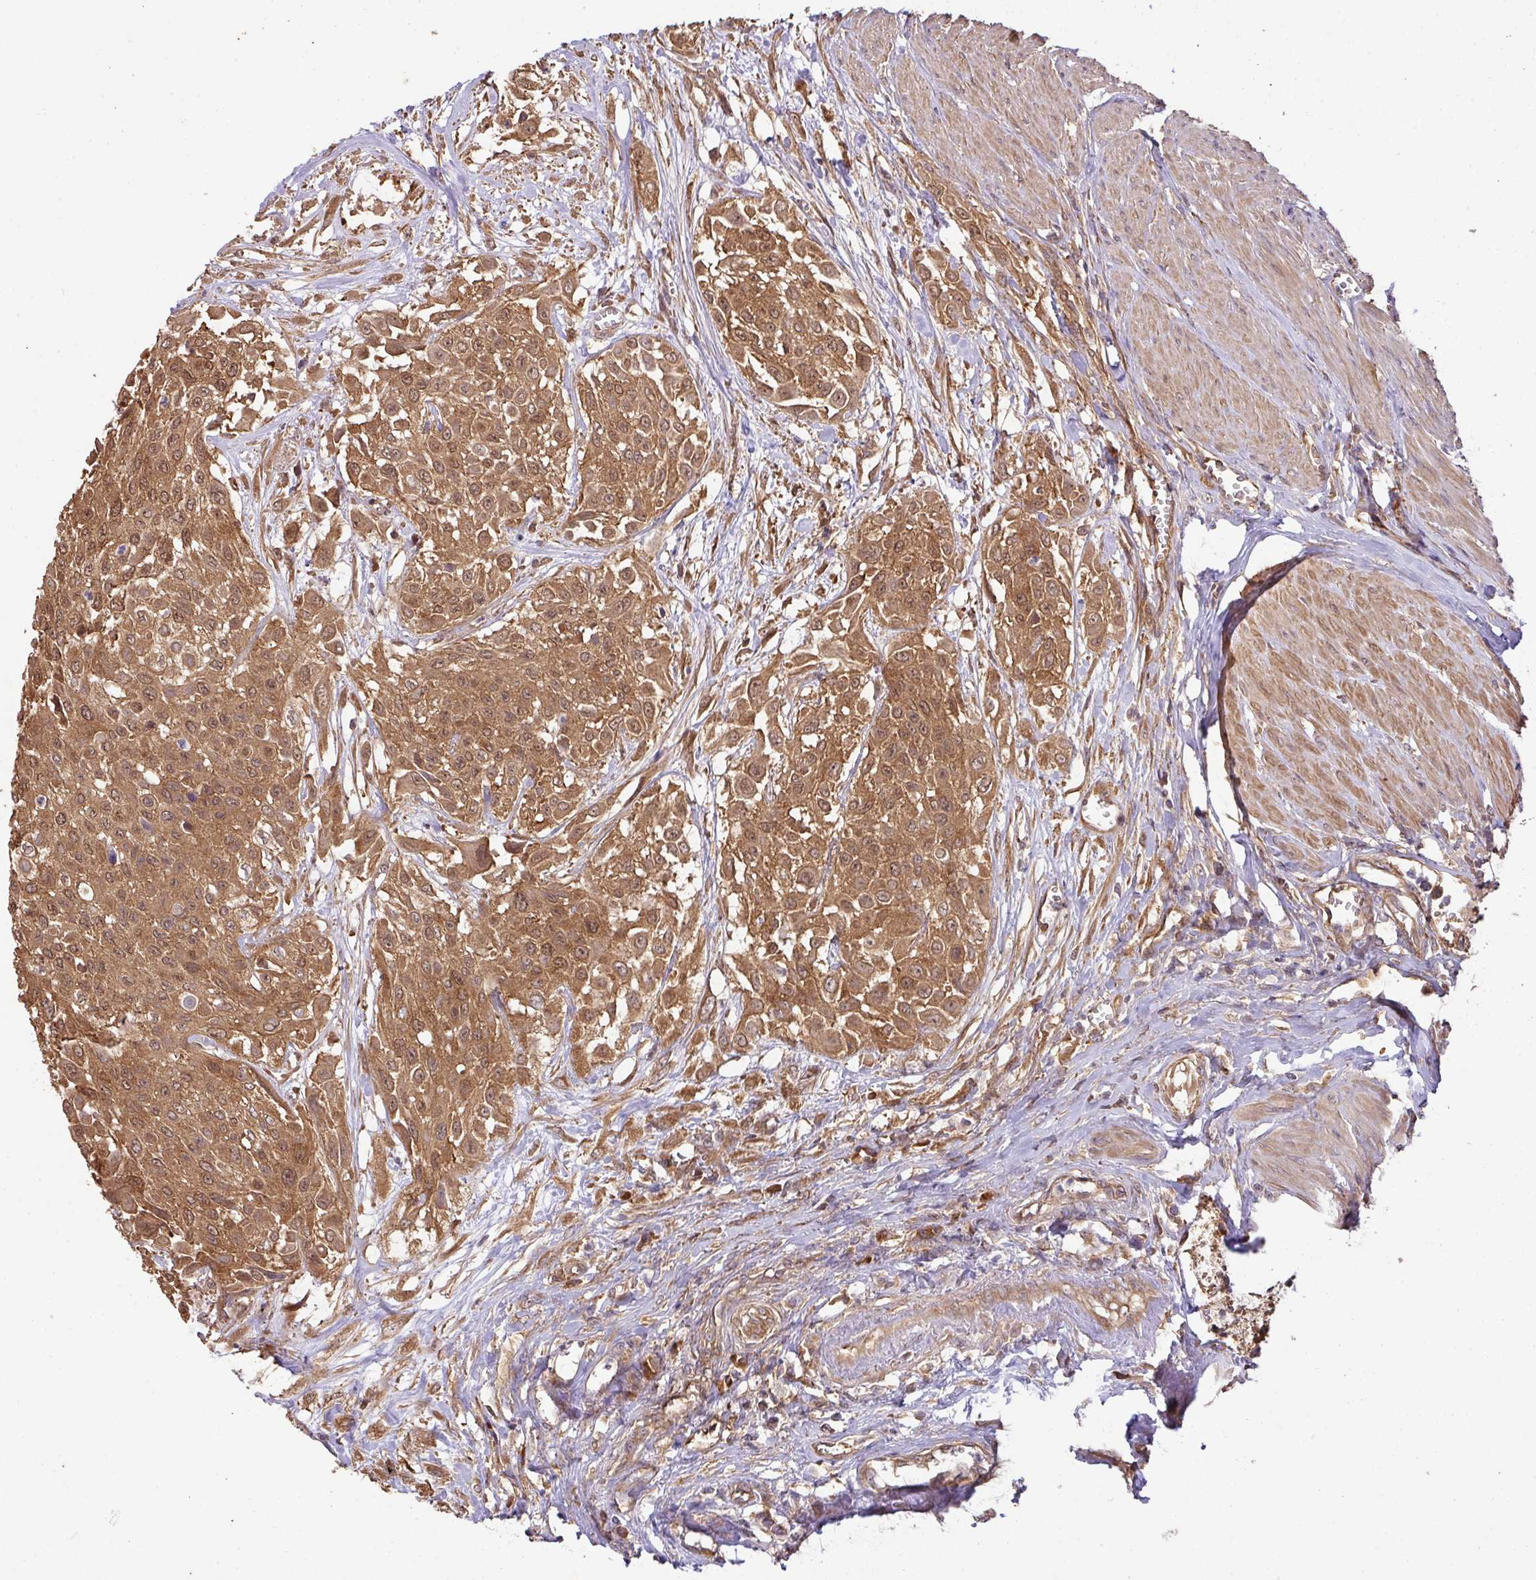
{"staining": {"intensity": "moderate", "quantity": ">75%", "location": "cytoplasmic/membranous,nuclear"}, "tissue": "urothelial cancer", "cell_type": "Tumor cells", "image_type": "cancer", "snomed": [{"axis": "morphology", "description": "Urothelial carcinoma, High grade"}, {"axis": "topography", "description": "Urinary bladder"}], "caption": "IHC (DAB) staining of urothelial cancer shows moderate cytoplasmic/membranous and nuclear protein positivity in approximately >75% of tumor cells.", "gene": "GSPT1", "patient": {"sex": "male", "age": 57}}